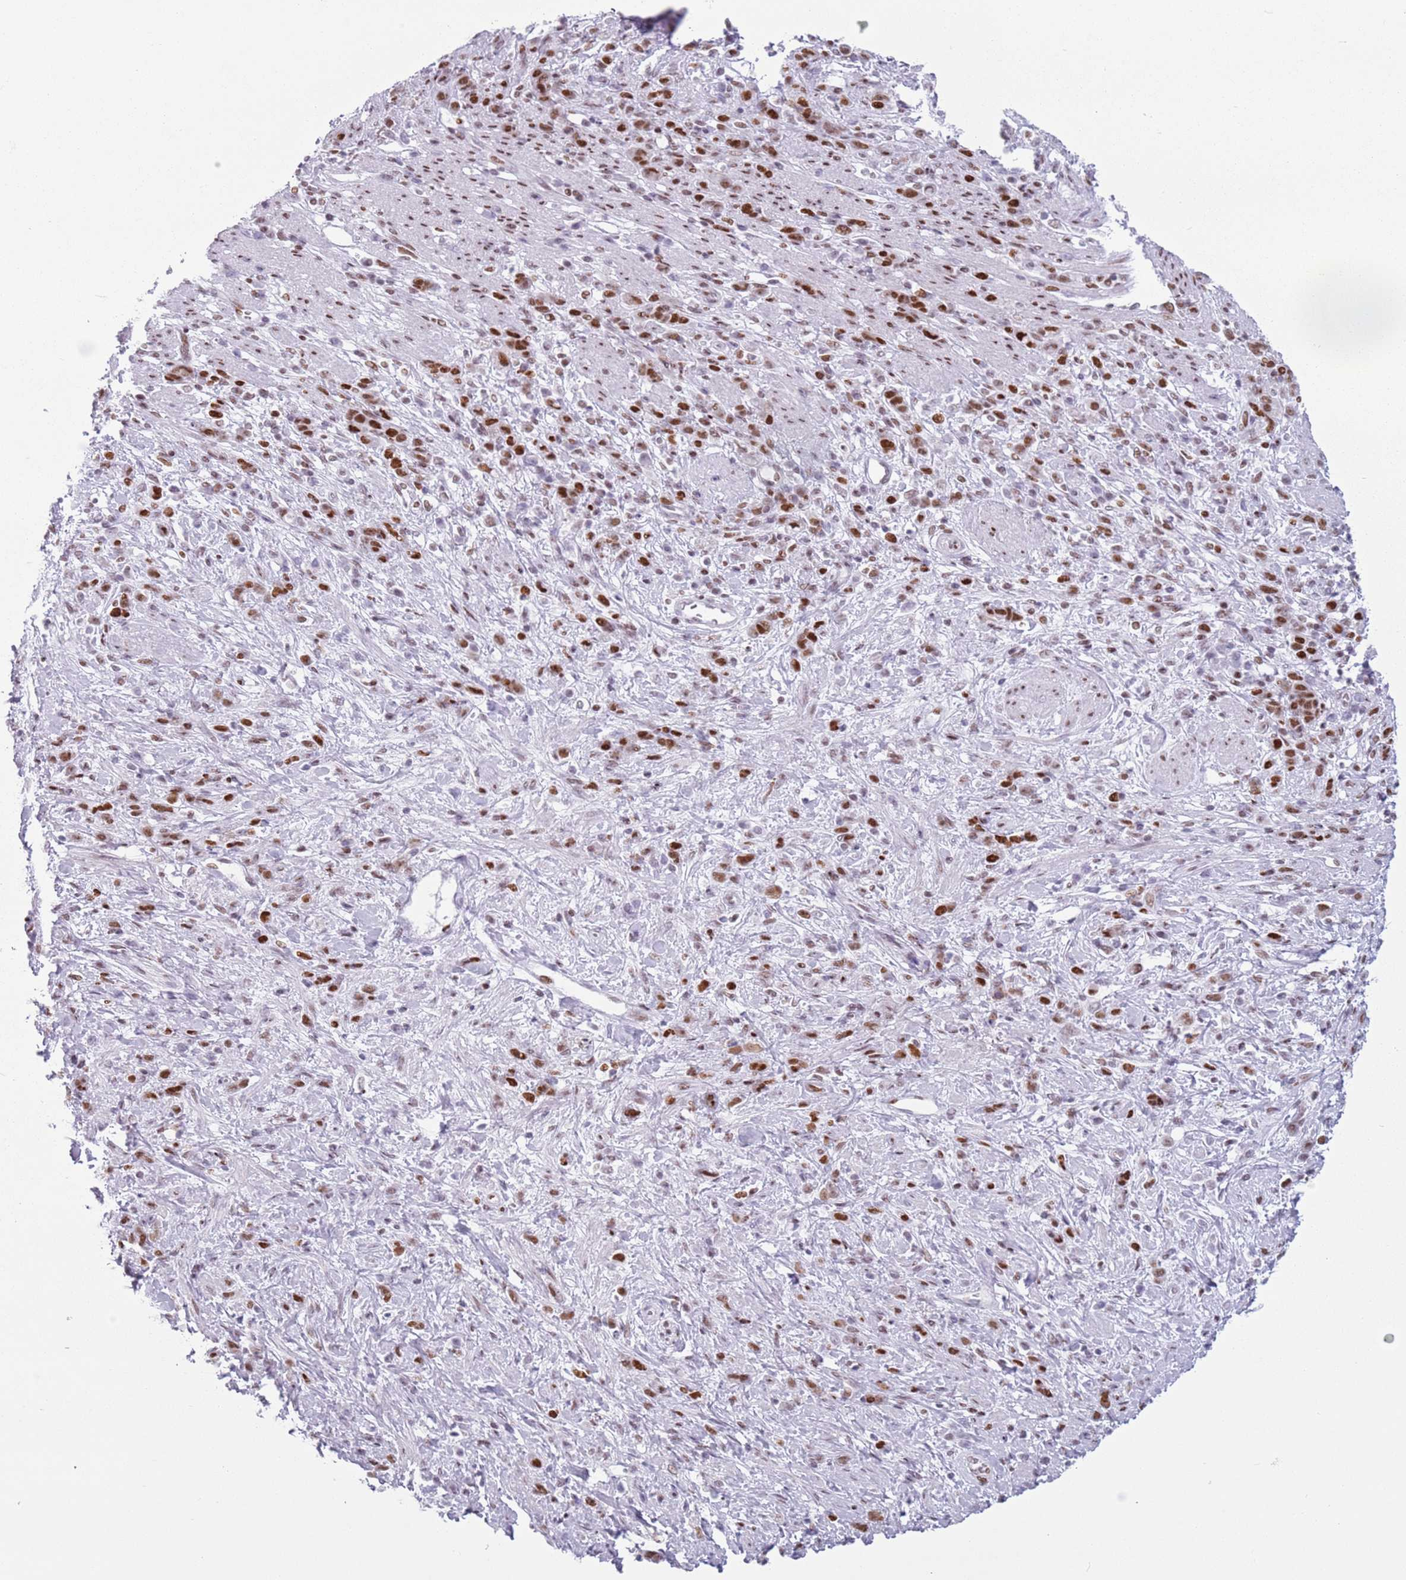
{"staining": {"intensity": "strong", "quantity": ">75%", "location": "nuclear"}, "tissue": "stomach cancer", "cell_type": "Tumor cells", "image_type": "cancer", "snomed": [{"axis": "morphology", "description": "Adenocarcinoma, NOS"}, {"axis": "topography", "description": "Stomach"}], "caption": "Immunohistochemistry (IHC) staining of stomach adenocarcinoma, which displays high levels of strong nuclear expression in approximately >75% of tumor cells indicating strong nuclear protein positivity. The staining was performed using DAB (3,3'-diaminobenzidine) (brown) for protein detection and nuclei were counterstained in hematoxylin (blue).", "gene": "FAM104B", "patient": {"sex": "female", "age": 60}}